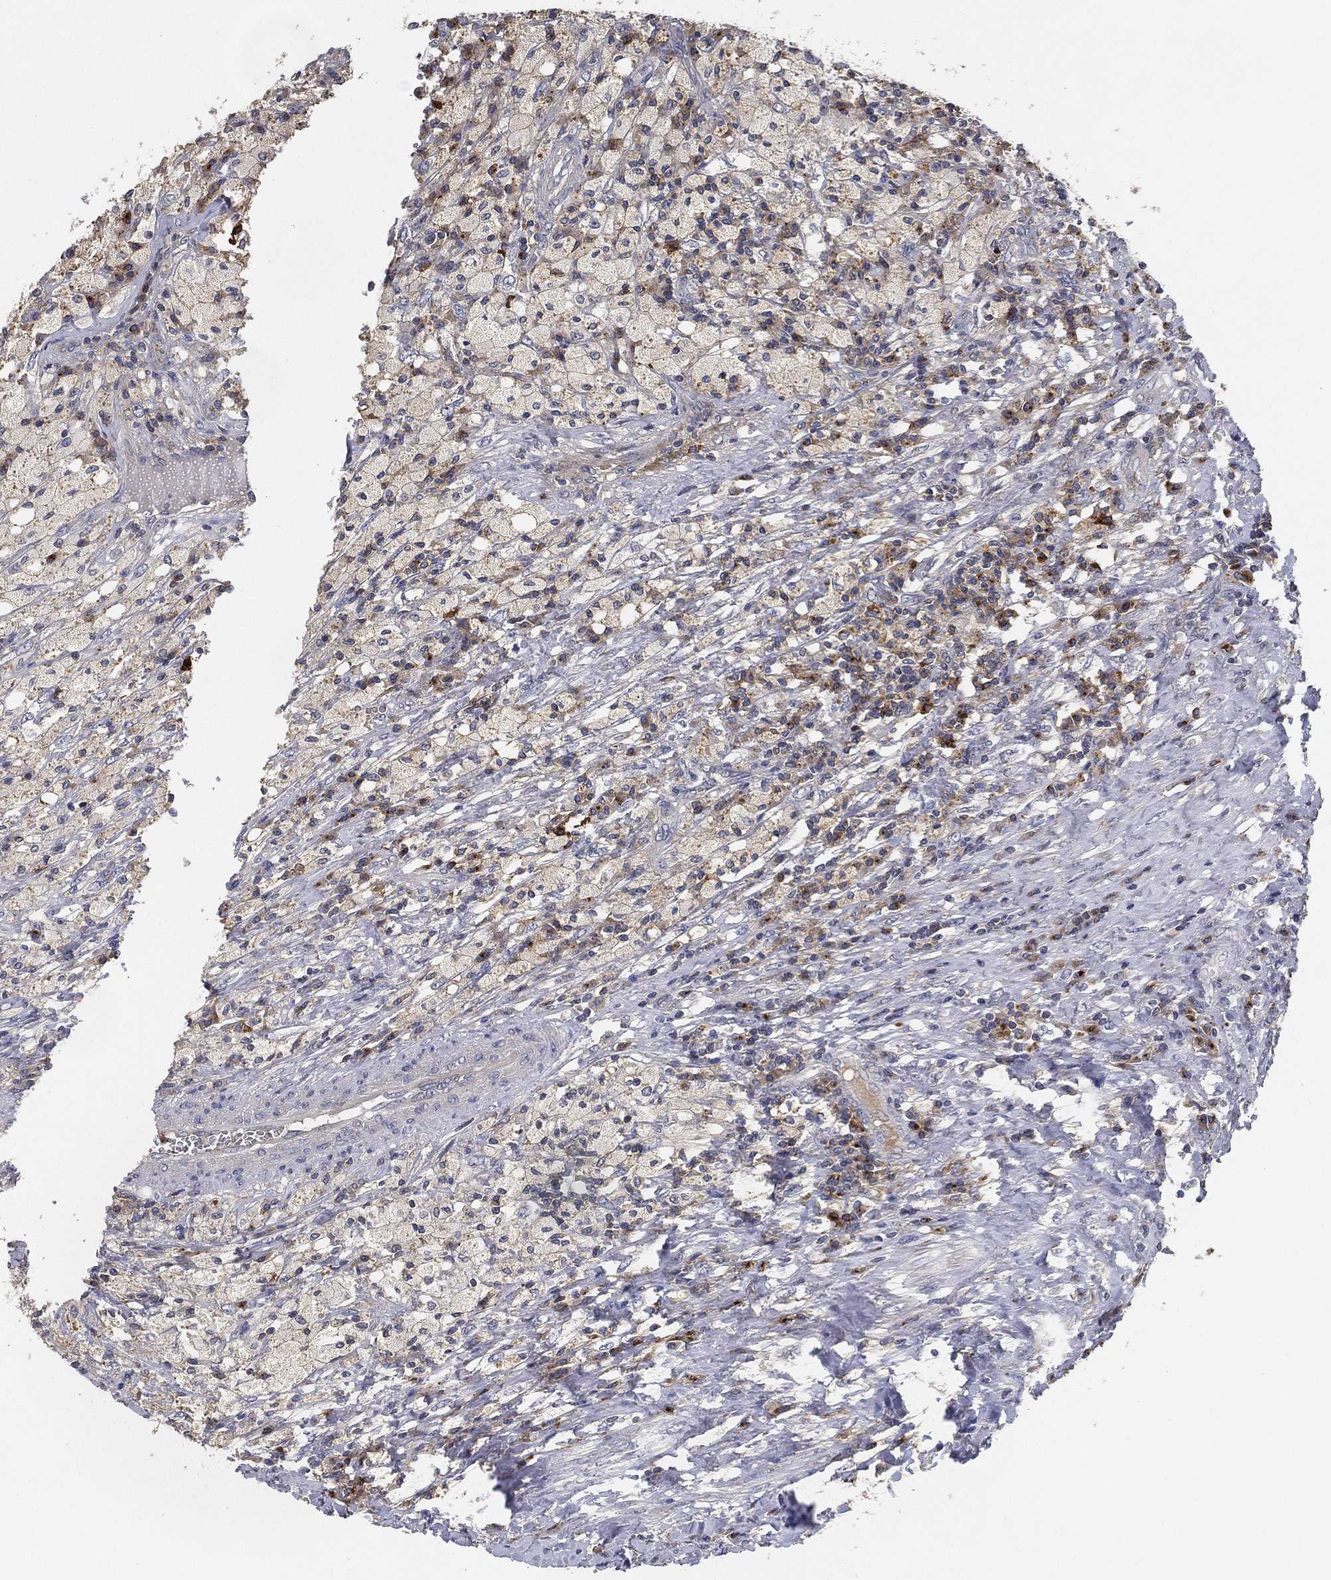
{"staining": {"intensity": "negative", "quantity": "none", "location": "none"}, "tissue": "testis cancer", "cell_type": "Tumor cells", "image_type": "cancer", "snomed": [{"axis": "morphology", "description": "Necrosis, NOS"}, {"axis": "morphology", "description": "Carcinoma, Embryonal, NOS"}, {"axis": "topography", "description": "Testis"}], "caption": "Immunohistochemical staining of embryonal carcinoma (testis) shows no significant staining in tumor cells.", "gene": "CFAP251", "patient": {"sex": "male", "age": 19}}